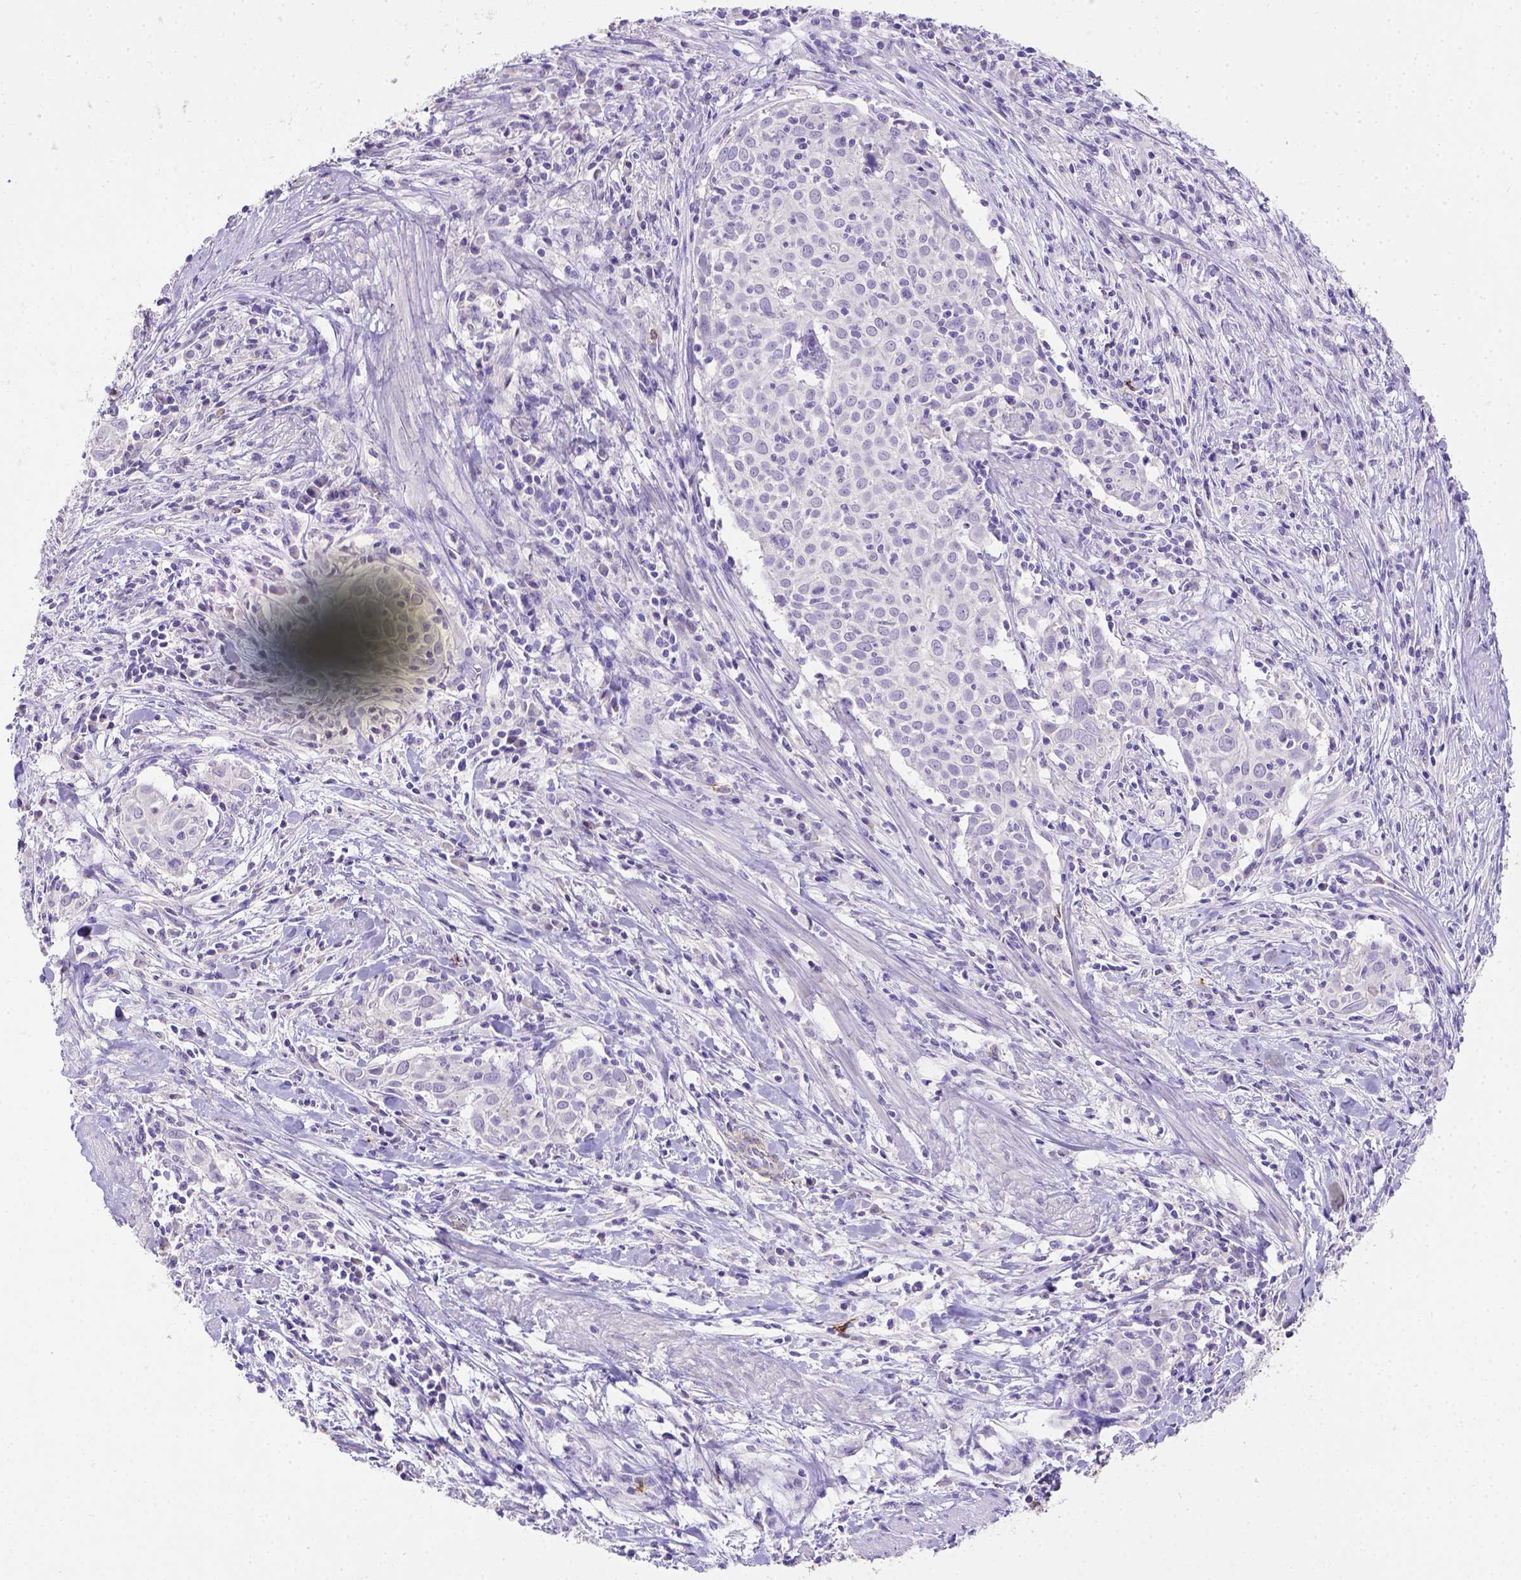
{"staining": {"intensity": "negative", "quantity": "none", "location": "none"}, "tissue": "cervical cancer", "cell_type": "Tumor cells", "image_type": "cancer", "snomed": [{"axis": "morphology", "description": "Squamous cell carcinoma, NOS"}, {"axis": "topography", "description": "Cervix"}], "caption": "Immunohistochemistry image of neoplastic tissue: cervical cancer (squamous cell carcinoma) stained with DAB (3,3'-diaminobenzidine) reveals no significant protein expression in tumor cells. (DAB (3,3'-diaminobenzidine) IHC, high magnification).", "gene": "B3GAT1", "patient": {"sex": "female", "age": 39}}